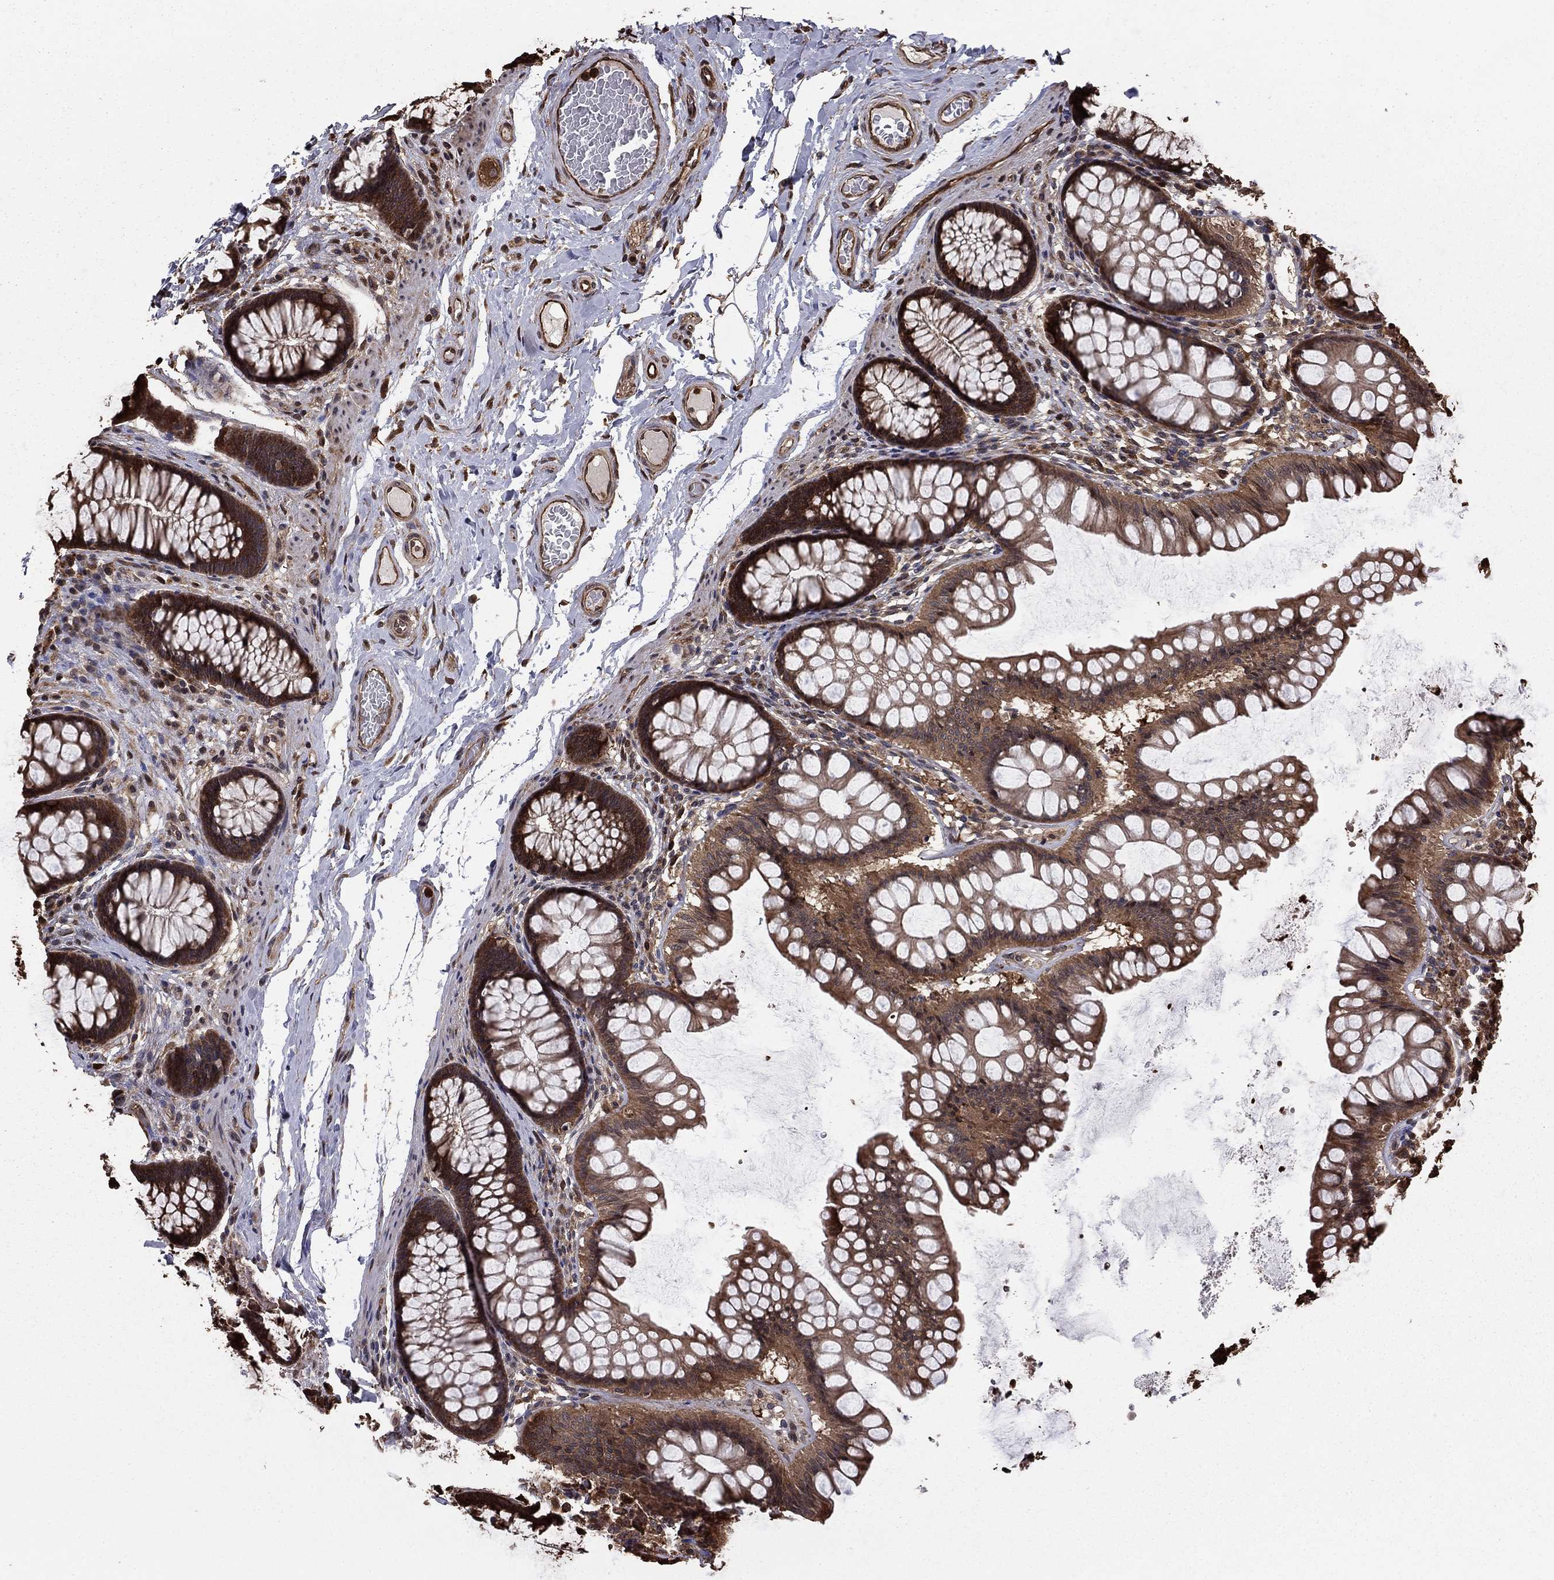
{"staining": {"intensity": "moderate", "quantity": "<25%", "location": "cytoplasmic/membranous"}, "tissue": "colon", "cell_type": "Endothelial cells", "image_type": "normal", "snomed": [{"axis": "morphology", "description": "Normal tissue, NOS"}, {"axis": "topography", "description": "Colon"}], "caption": "Endothelial cells demonstrate low levels of moderate cytoplasmic/membranous expression in about <25% of cells in unremarkable human colon.", "gene": "GYG1", "patient": {"sex": "female", "age": 65}}